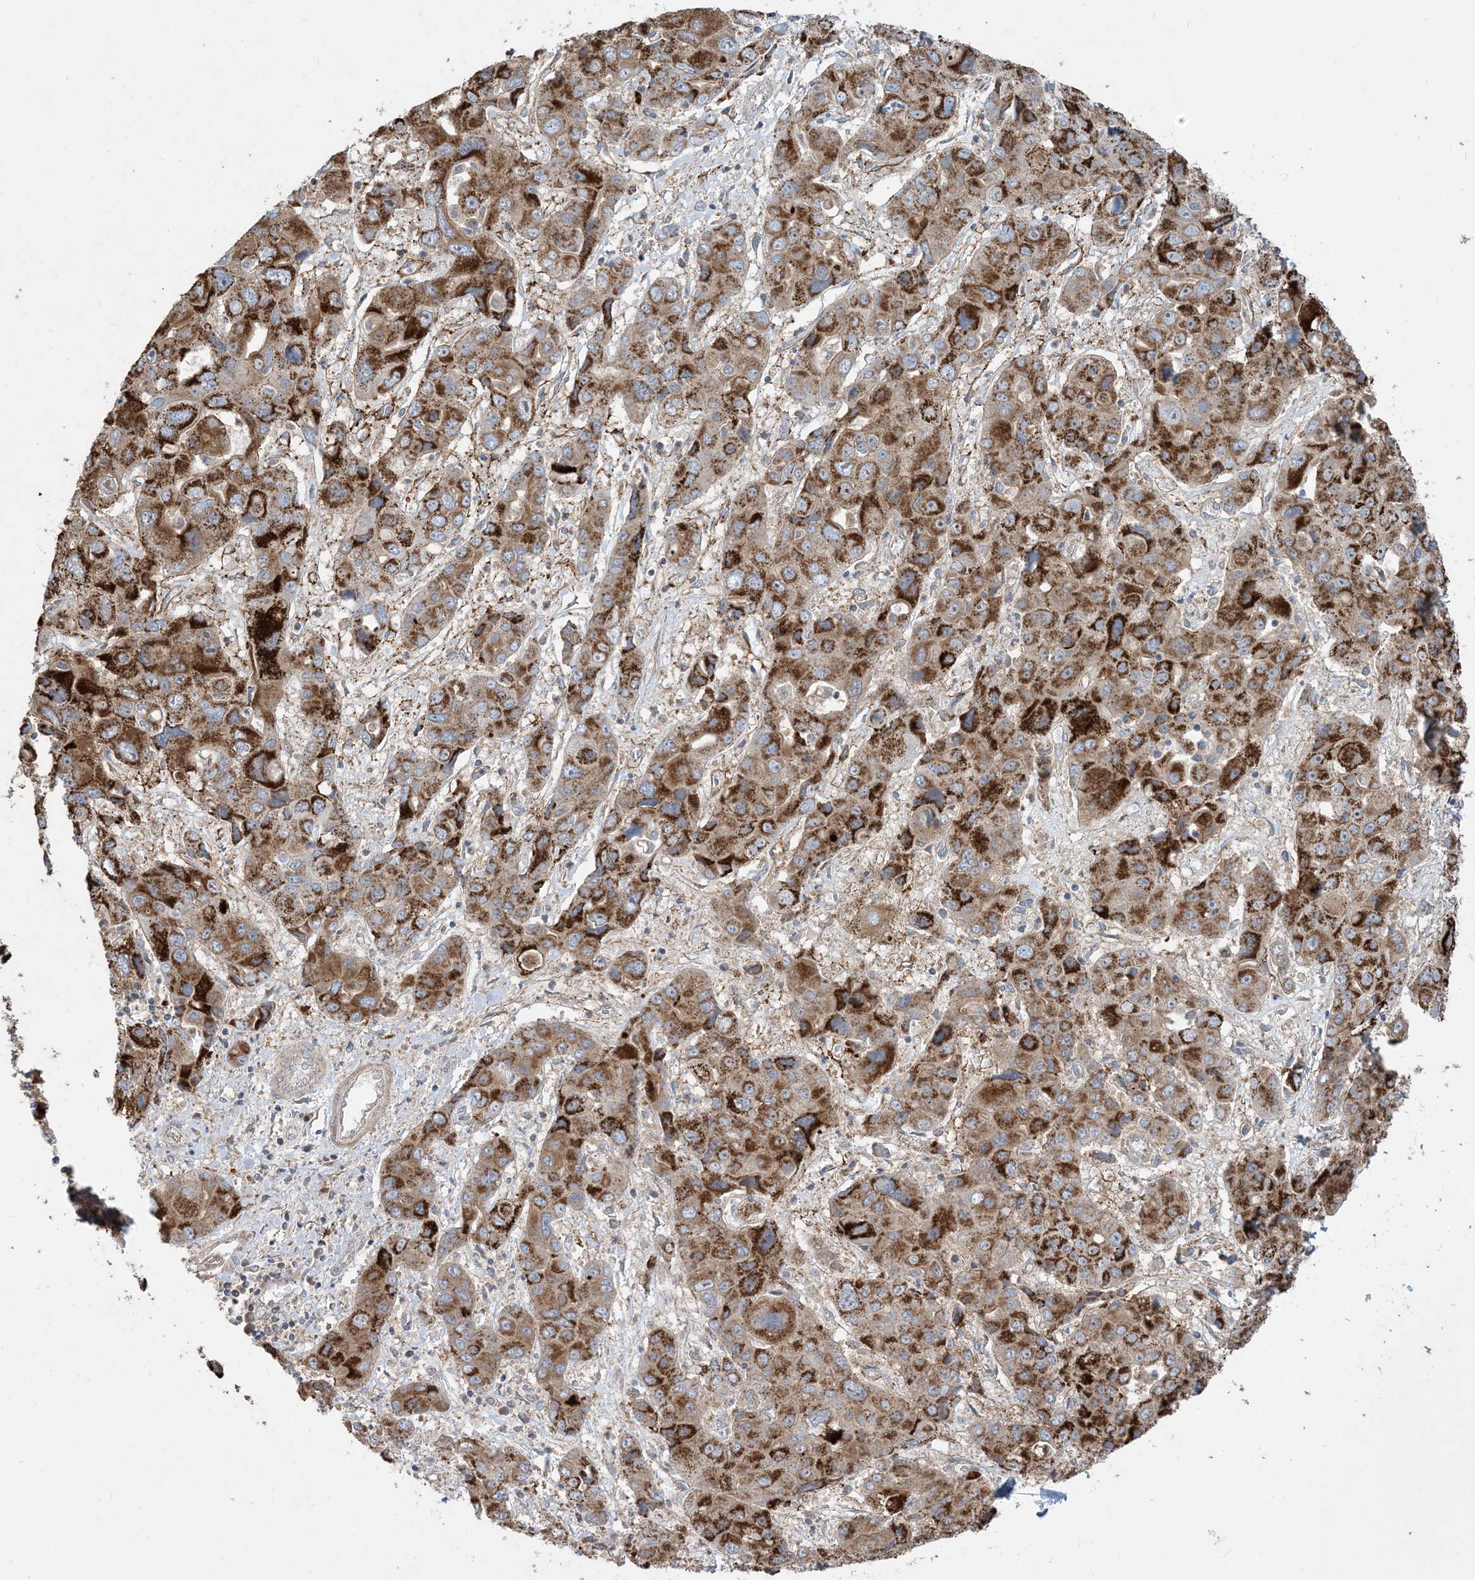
{"staining": {"intensity": "strong", "quantity": ">75%", "location": "cytoplasmic/membranous"}, "tissue": "liver cancer", "cell_type": "Tumor cells", "image_type": "cancer", "snomed": [{"axis": "morphology", "description": "Cholangiocarcinoma"}, {"axis": "topography", "description": "Liver"}], "caption": "Cholangiocarcinoma (liver) stained for a protein reveals strong cytoplasmic/membranous positivity in tumor cells.", "gene": "ECHDC1", "patient": {"sex": "male", "age": 67}}